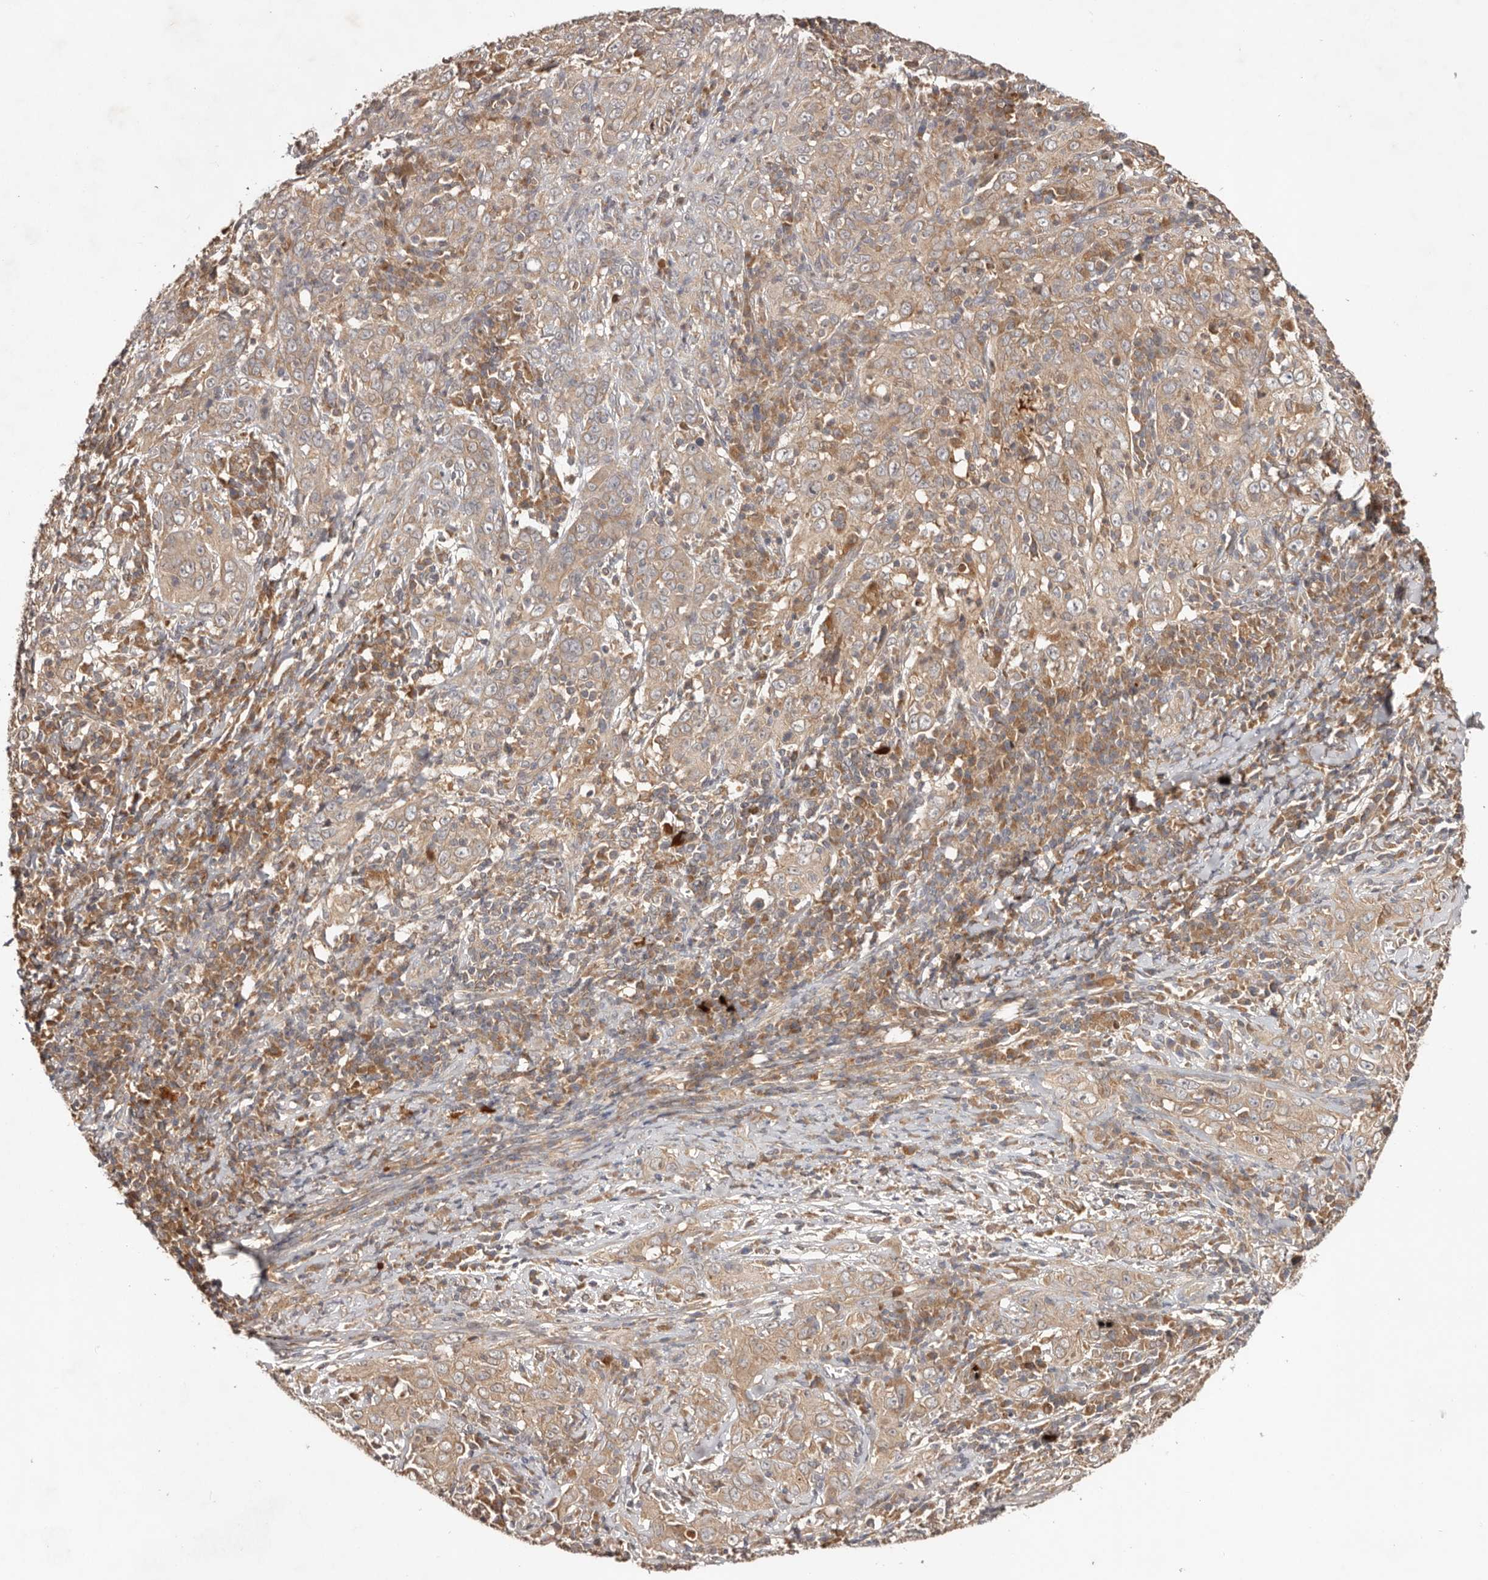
{"staining": {"intensity": "weak", "quantity": ">75%", "location": "cytoplasmic/membranous"}, "tissue": "cervical cancer", "cell_type": "Tumor cells", "image_type": "cancer", "snomed": [{"axis": "morphology", "description": "Squamous cell carcinoma, NOS"}, {"axis": "topography", "description": "Cervix"}], "caption": "Immunohistochemical staining of cervical squamous cell carcinoma exhibits low levels of weak cytoplasmic/membranous expression in about >75% of tumor cells.", "gene": "PKIB", "patient": {"sex": "female", "age": 46}}